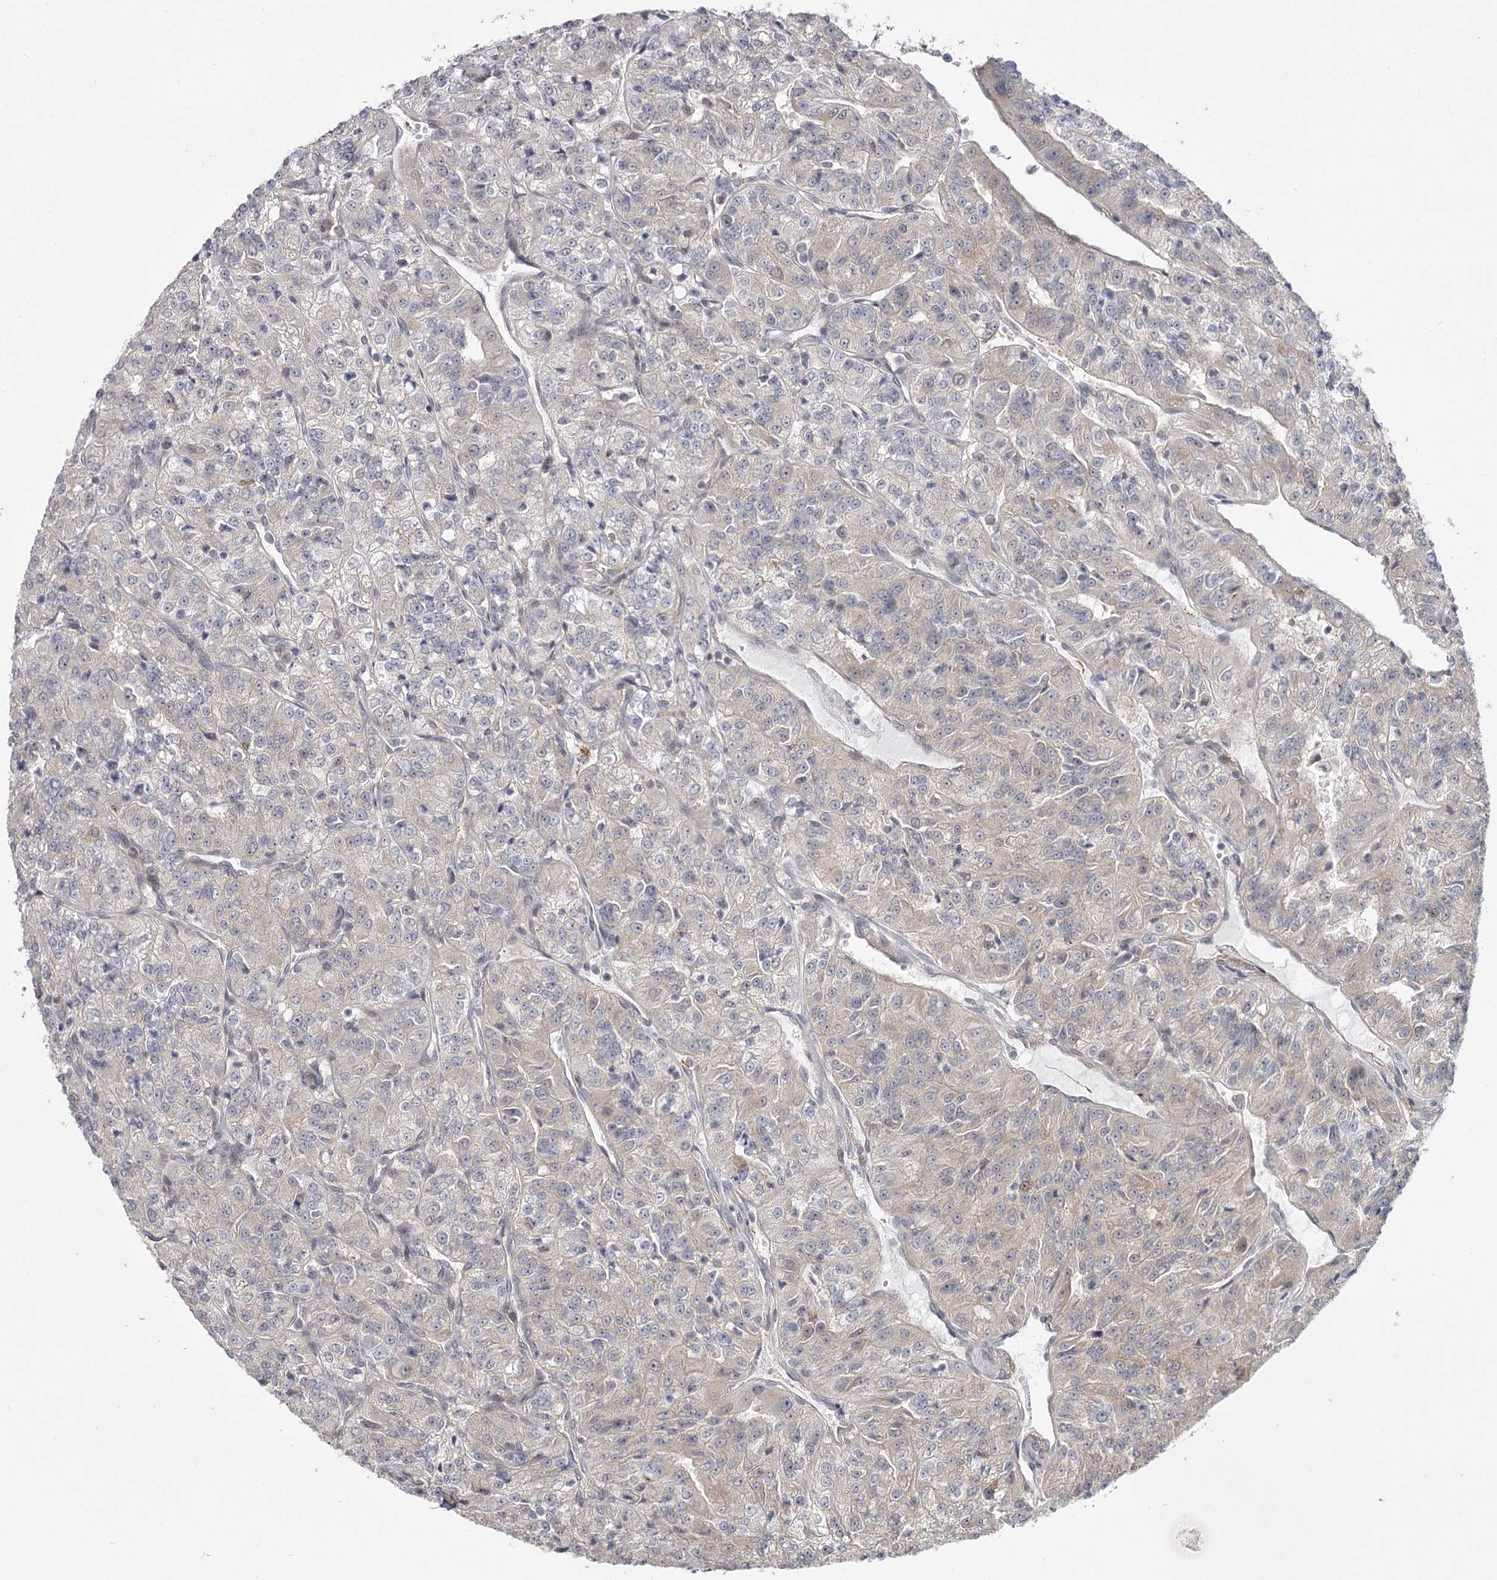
{"staining": {"intensity": "weak", "quantity": "<25%", "location": "cytoplasmic/membranous"}, "tissue": "renal cancer", "cell_type": "Tumor cells", "image_type": "cancer", "snomed": [{"axis": "morphology", "description": "Adenocarcinoma, NOS"}, {"axis": "topography", "description": "Kidney"}], "caption": "Immunohistochemistry (IHC) of renal cancer exhibits no staining in tumor cells.", "gene": "CCNG2", "patient": {"sex": "female", "age": 63}}